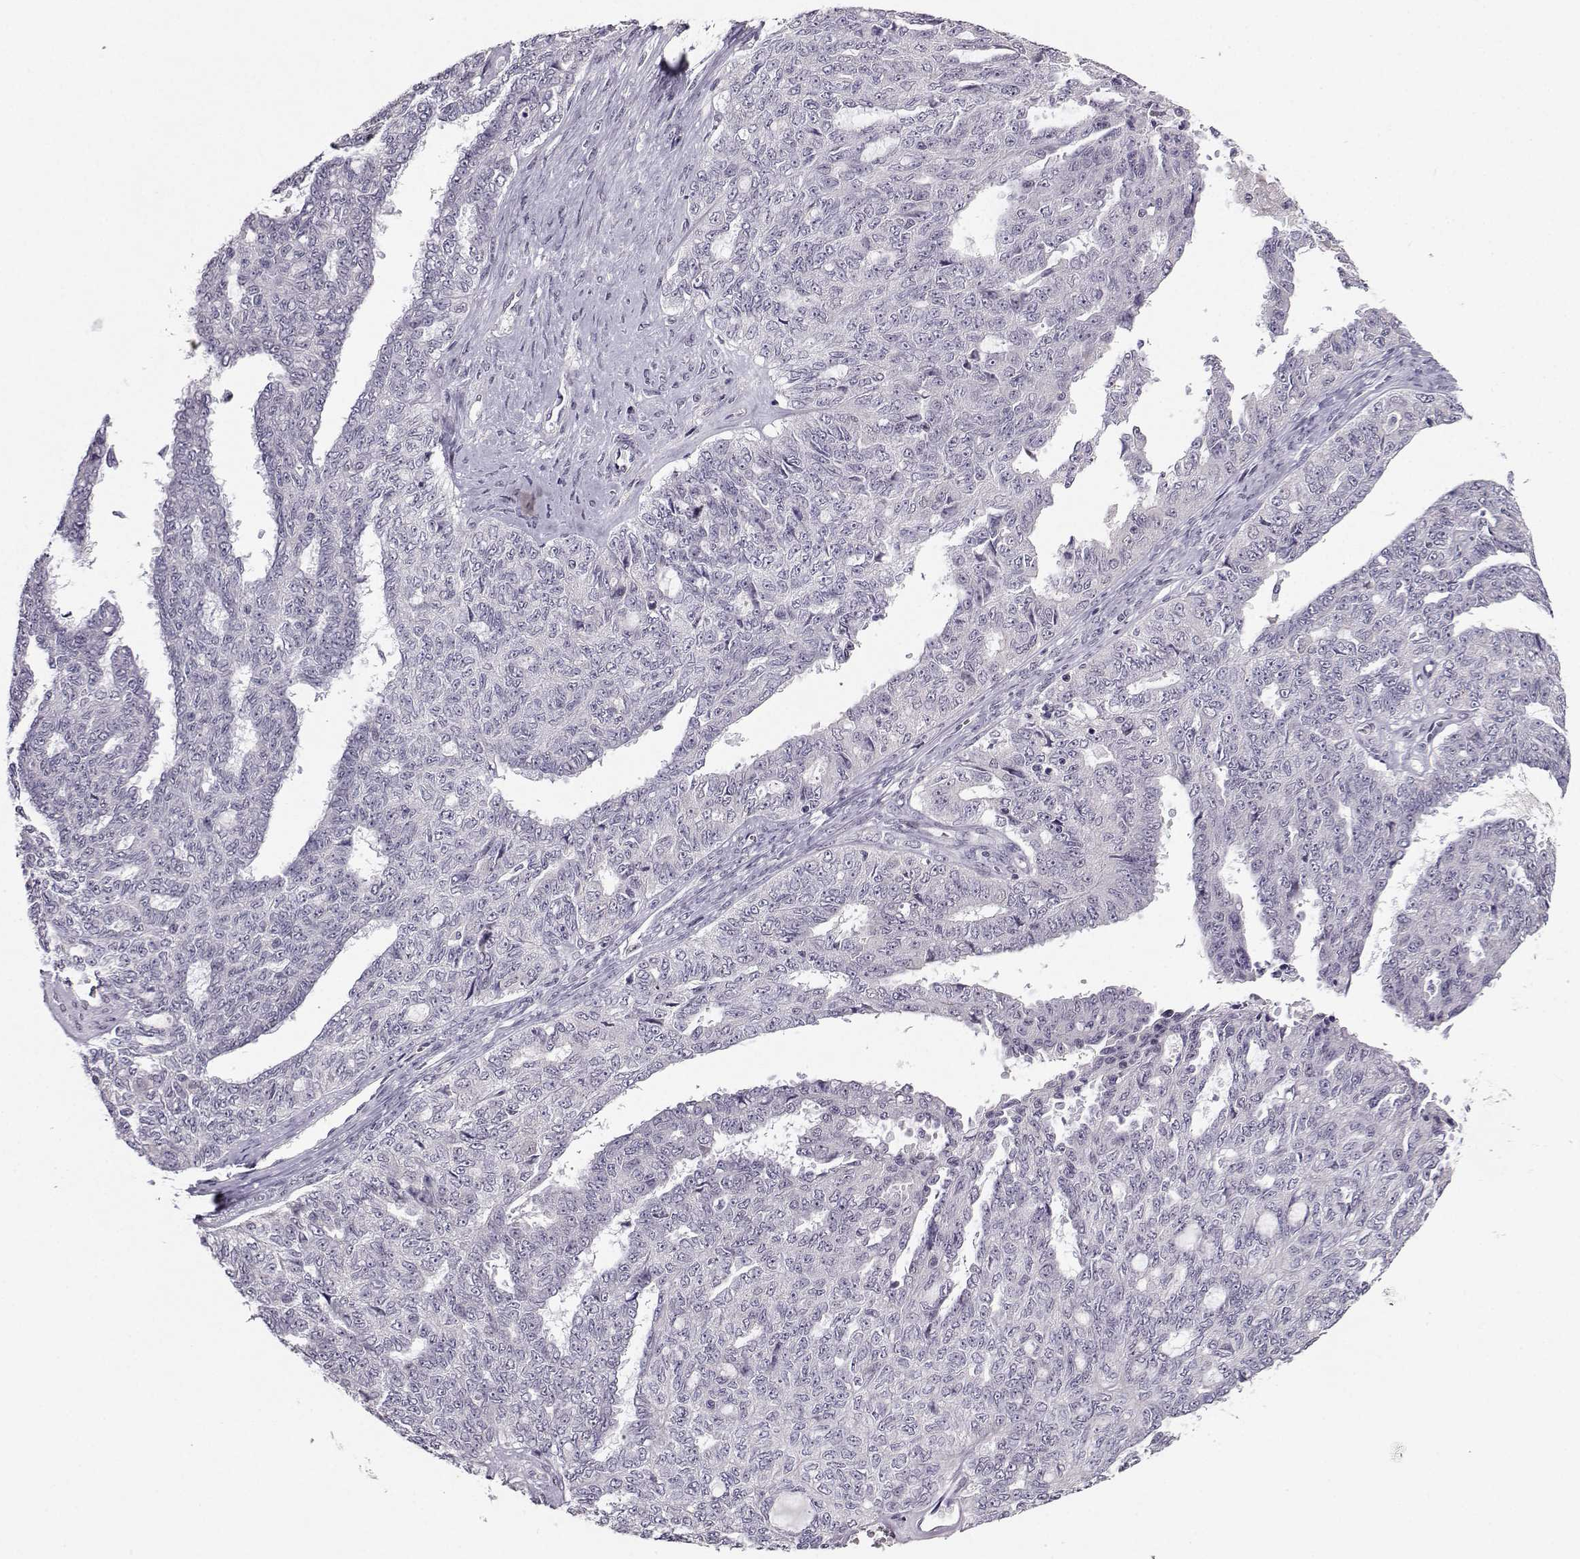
{"staining": {"intensity": "negative", "quantity": "none", "location": "none"}, "tissue": "ovarian cancer", "cell_type": "Tumor cells", "image_type": "cancer", "snomed": [{"axis": "morphology", "description": "Cystadenocarcinoma, serous, NOS"}, {"axis": "topography", "description": "Ovary"}], "caption": "Tumor cells are negative for brown protein staining in ovarian cancer (serous cystadenocarcinoma).", "gene": "LIN28A", "patient": {"sex": "female", "age": 71}}